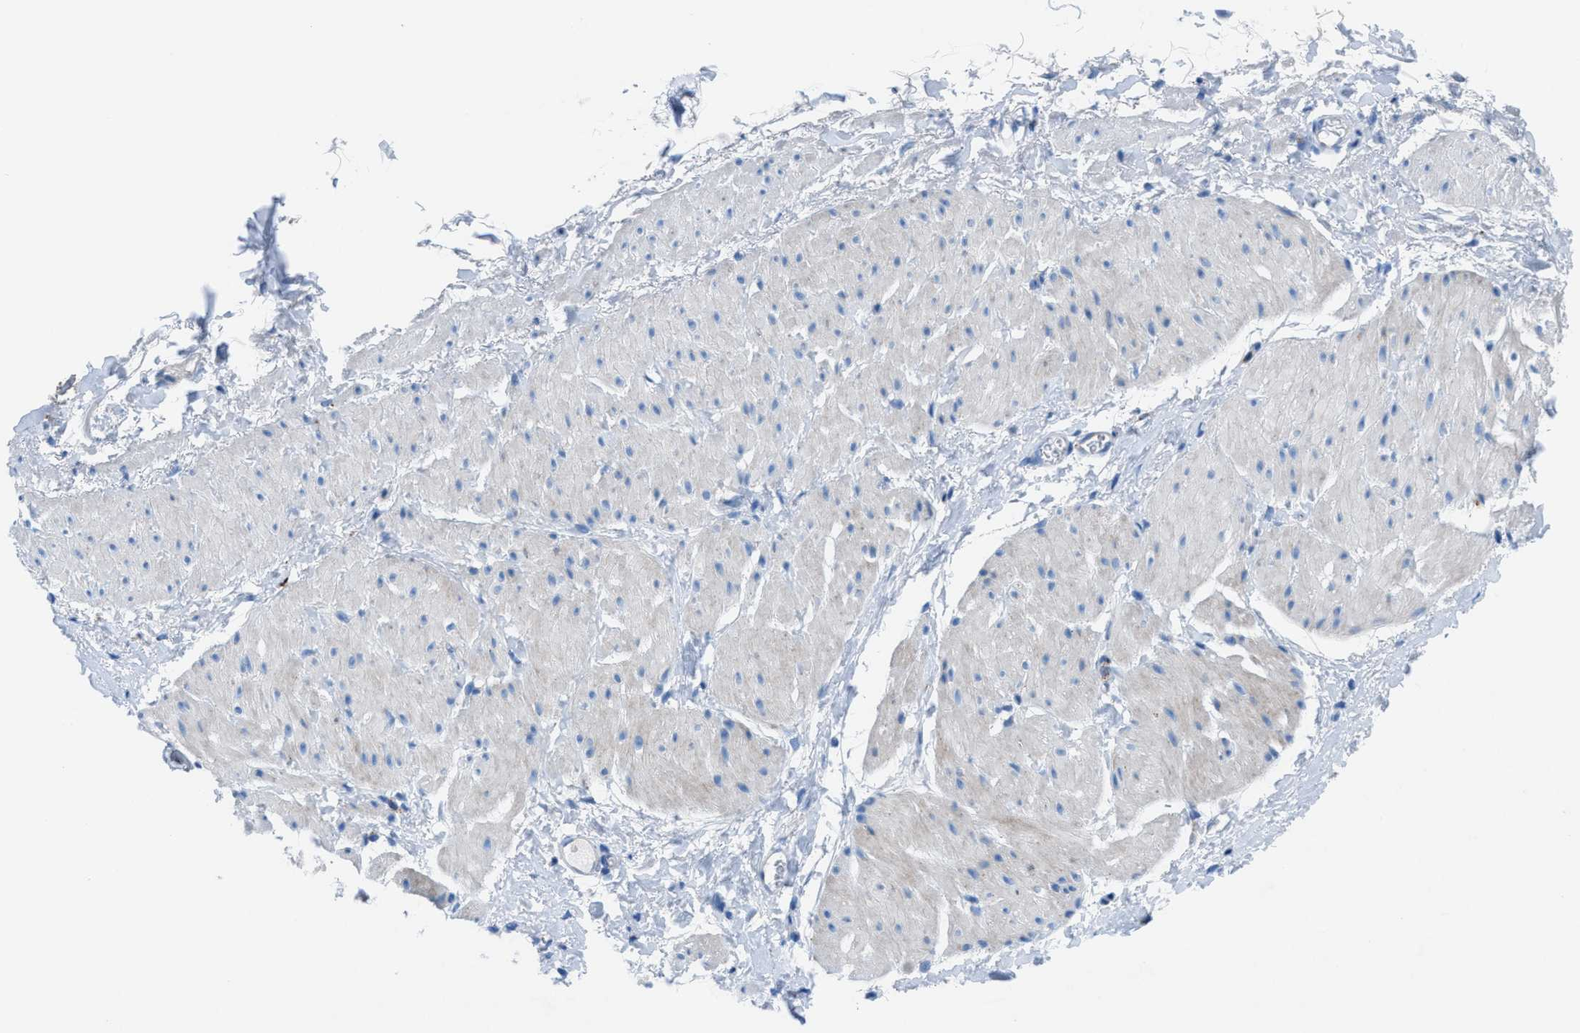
{"staining": {"intensity": "negative", "quantity": "none", "location": "none"}, "tissue": "smooth muscle", "cell_type": "Smooth muscle cells", "image_type": "normal", "snomed": [{"axis": "morphology", "description": "Normal tissue, NOS"}, {"axis": "topography", "description": "Smooth muscle"}], "caption": "Immunohistochemistry (IHC) of normal human smooth muscle demonstrates no positivity in smooth muscle cells.", "gene": "CD1B", "patient": {"sex": "male", "age": 16}}